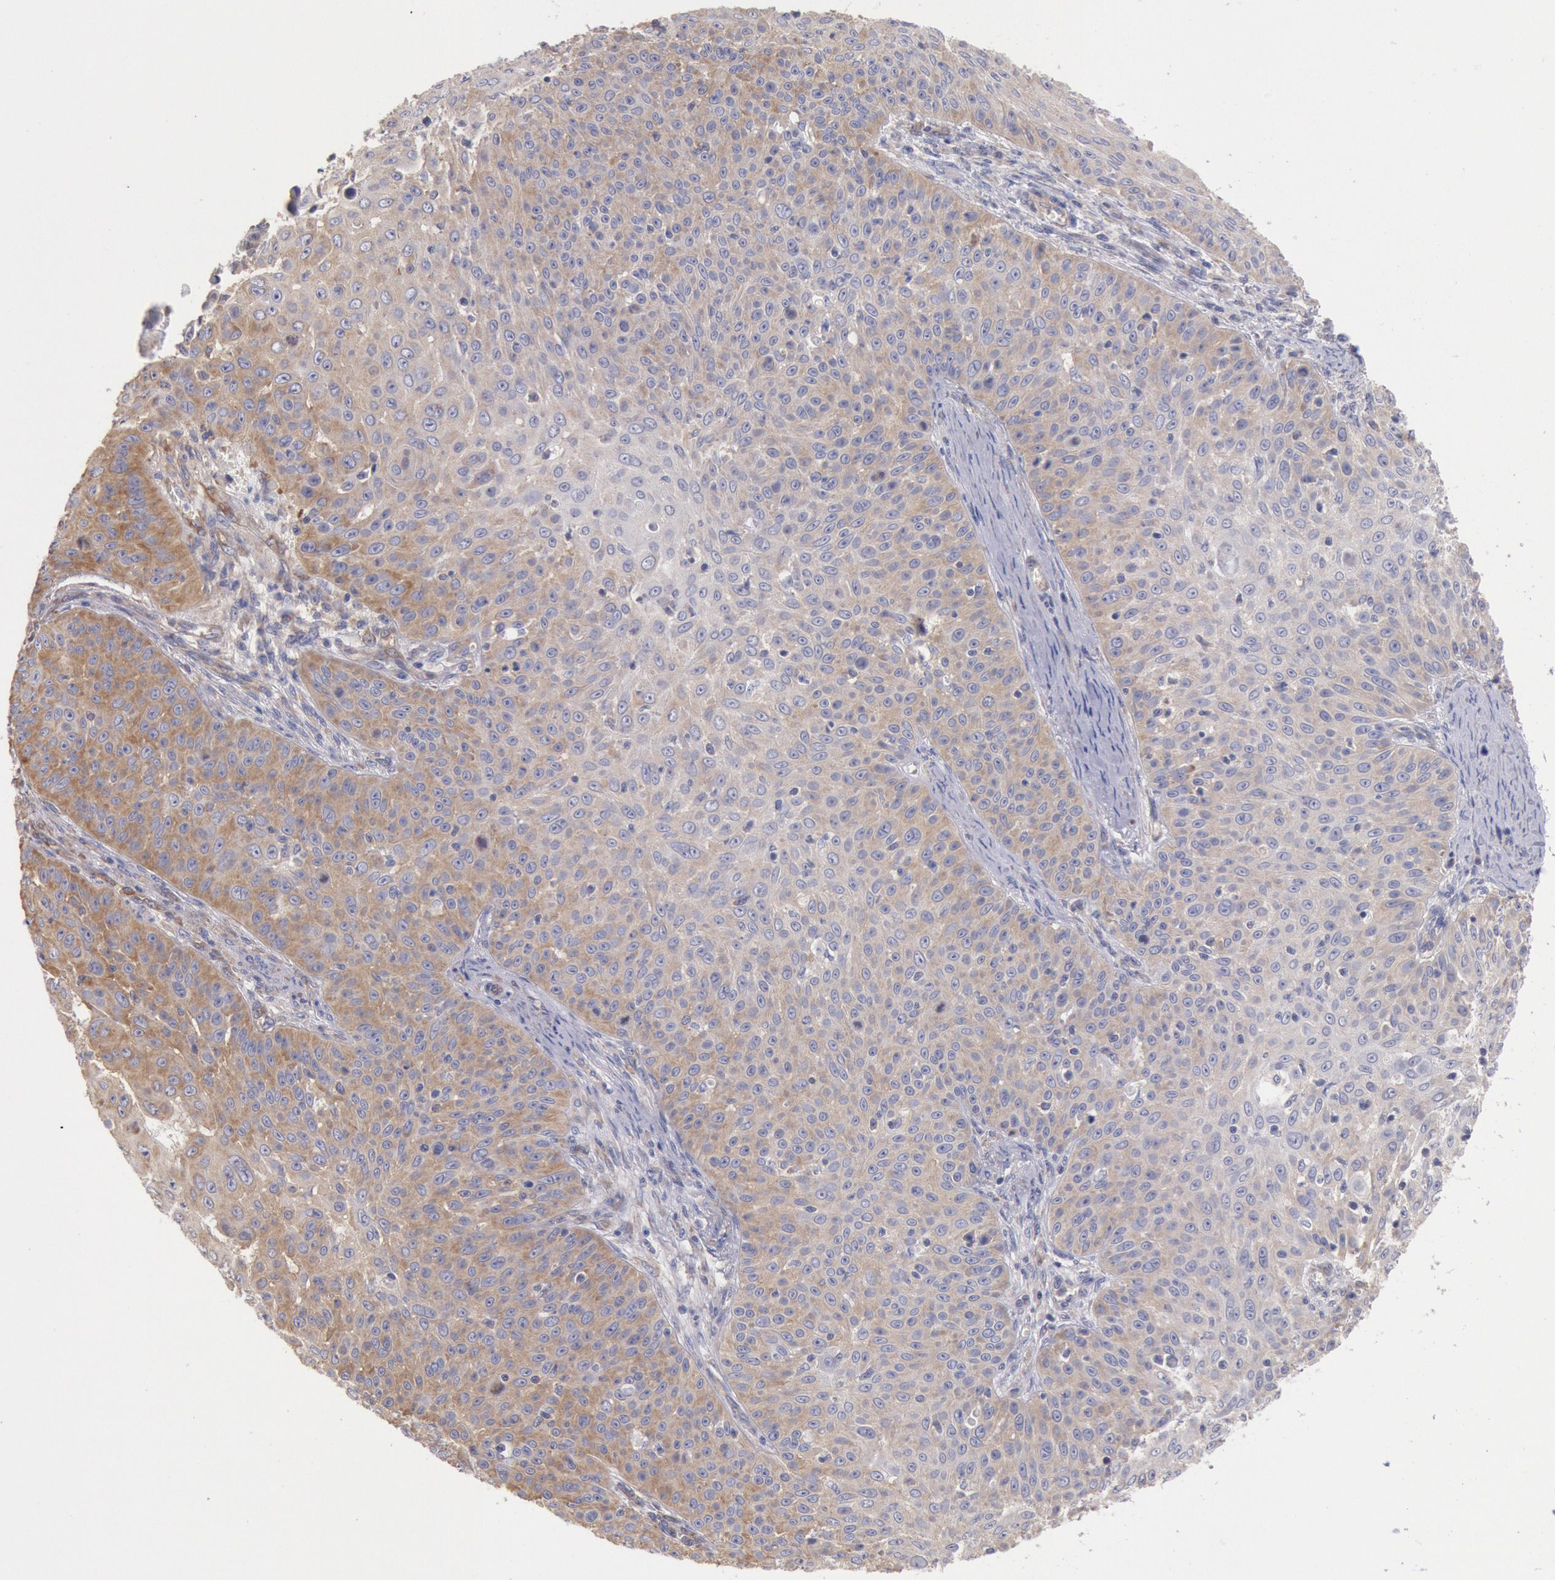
{"staining": {"intensity": "moderate", "quantity": ">75%", "location": "cytoplasmic/membranous"}, "tissue": "skin cancer", "cell_type": "Tumor cells", "image_type": "cancer", "snomed": [{"axis": "morphology", "description": "Squamous cell carcinoma, NOS"}, {"axis": "topography", "description": "Skin"}], "caption": "Moderate cytoplasmic/membranous protein staining is identified in about >75% of tumor cells in skin squamous cell carcinoma. (brown staining indicates protein expression, while blue staining denotes nuclei).", "gene": "DRG1", "patient": {"sex": "male", "age": 82}}